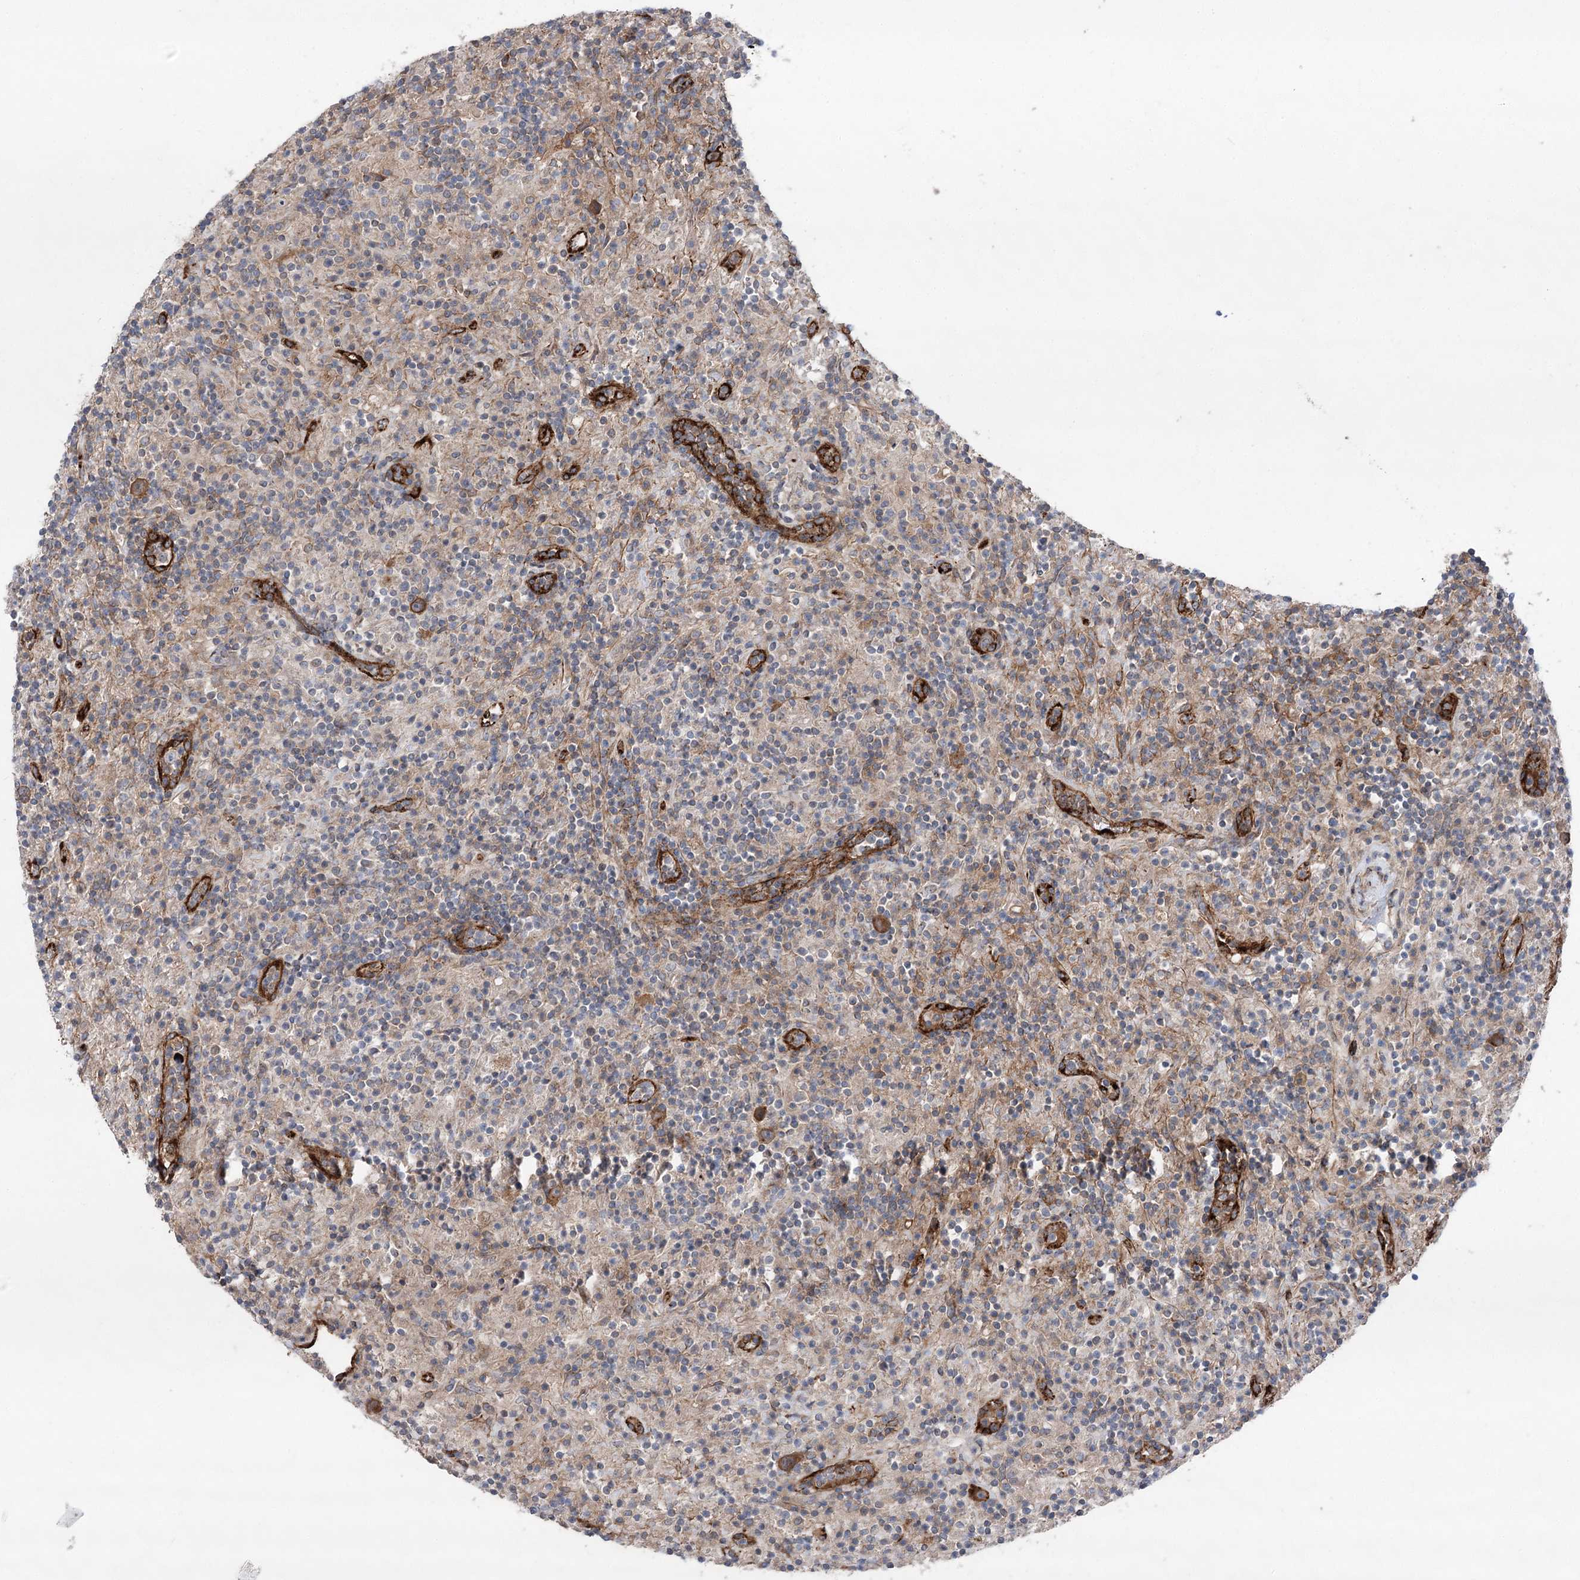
{"staining": {"intensity": "moderate", "quantity": ">75%", "location": "cytoplasmic/membranous"}, "tissue": "lymphoma", "cell_type": "Tumor cells", "image_type": "cancer", "snomed": [{"axis": "morphology", "description": "Hodgkin's disease, NOS"}, {"axis": "topography", "description": "Lymph node"}], "caption": "DAB (3,3'-diaminobenzidine) immunohistochemical staining of human Hodgkin's disease exhibits moderate cytoplasmic/membranous protein expression in about >75% of tumor cells. (Brightfield microscopy of DAB IHC at high magnification).", "gene": "MIB1", "patient": {"sex": "male", "age": 70}}